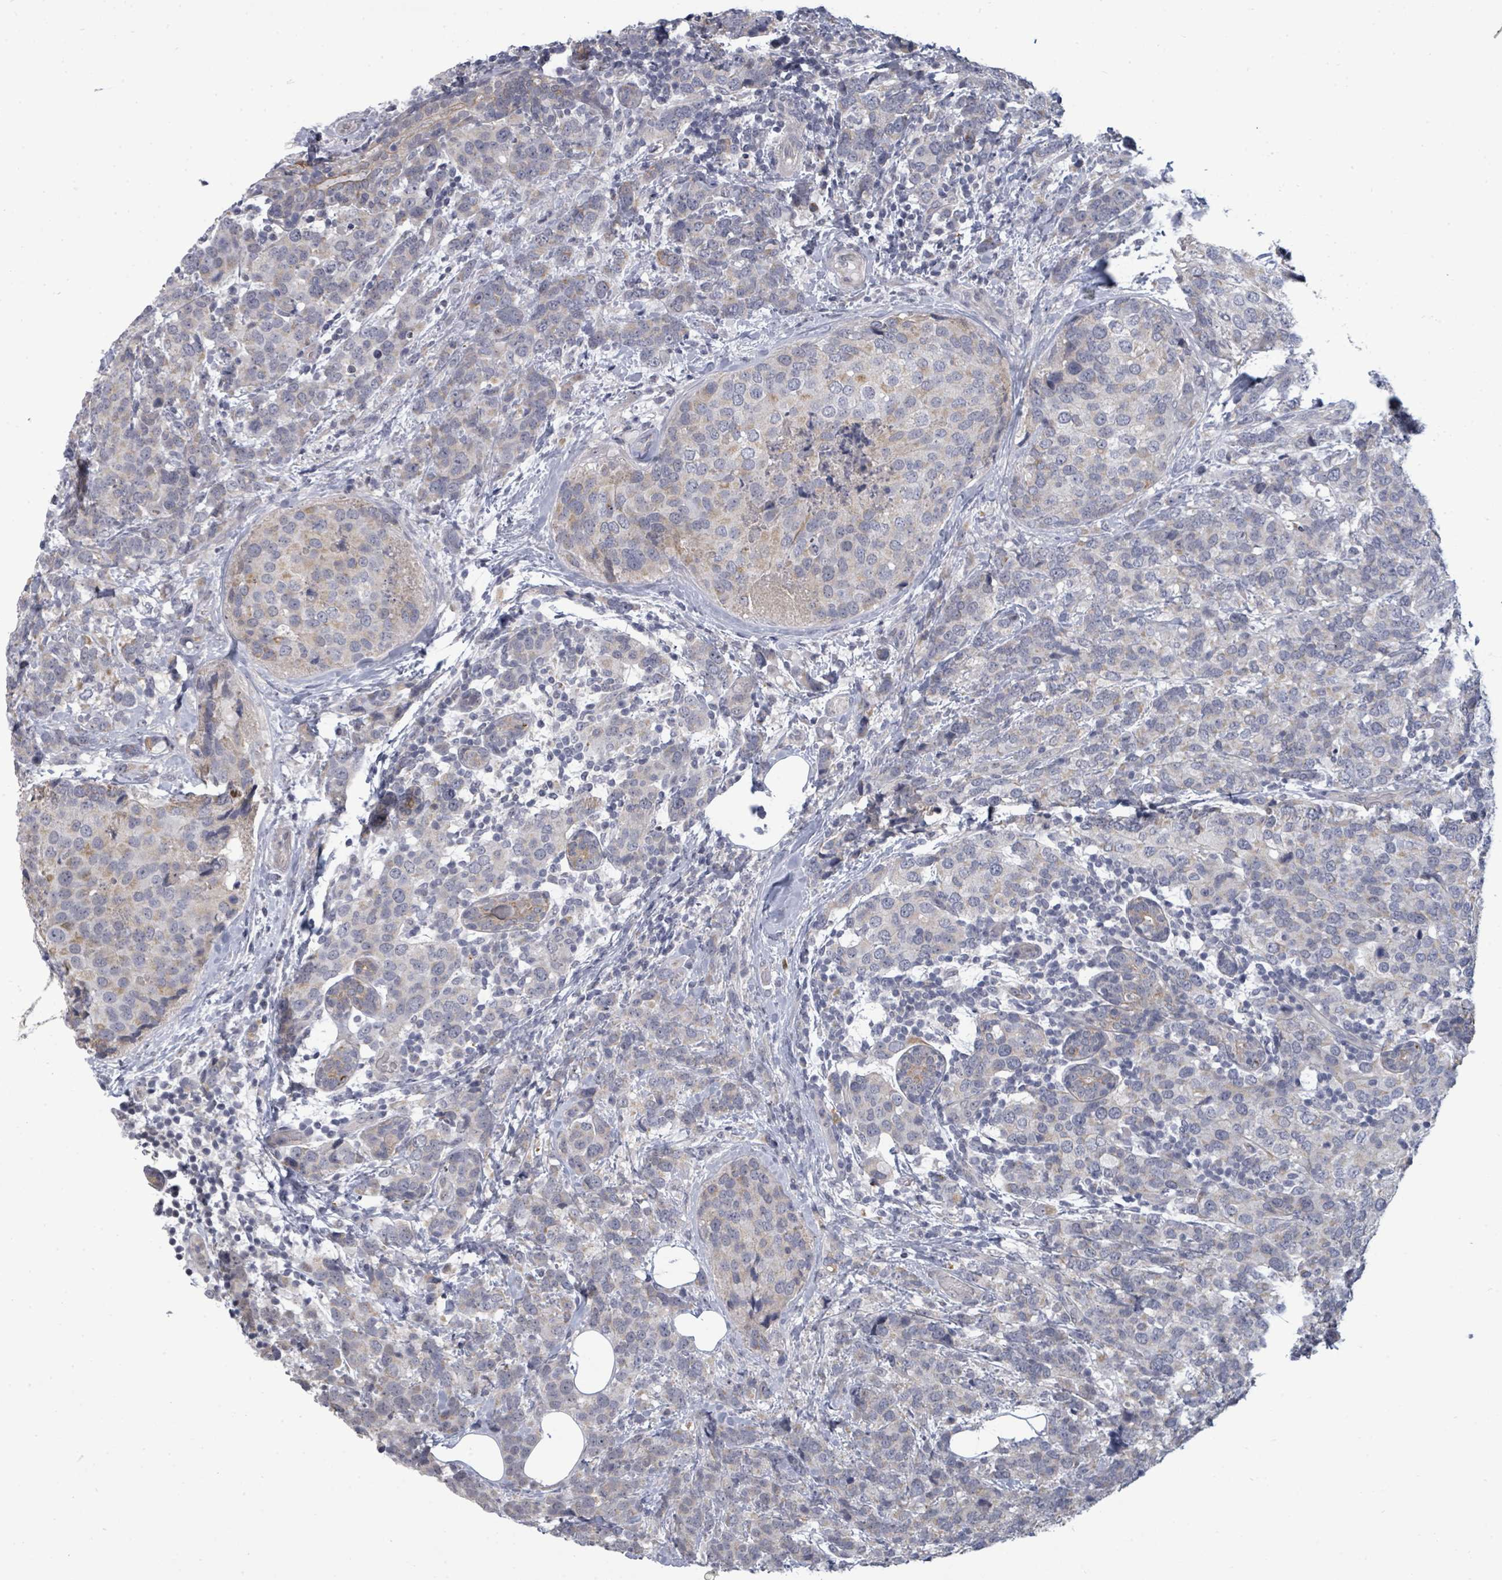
{"staining": {"intensity": "weak", "quantity": "<25%", "location": "cytoplasmic/membranous"}, "tissue": "breast cancer", "cell_type": "Tumor cells", "image_type": "cancer", "snomed": [{"axis": "morphology", "description": "Lobular carcinoma"}, {"axis": "topography", "description": "Breast"}], "caption": "DAB (3,3'-diaminobenzidine) immunohistochemical staining of lobular carcinoma (breast) shows no significant positivity in tumor cells.", "gene": "ASB12", "patient": {"sex": "female", "age": 59}}